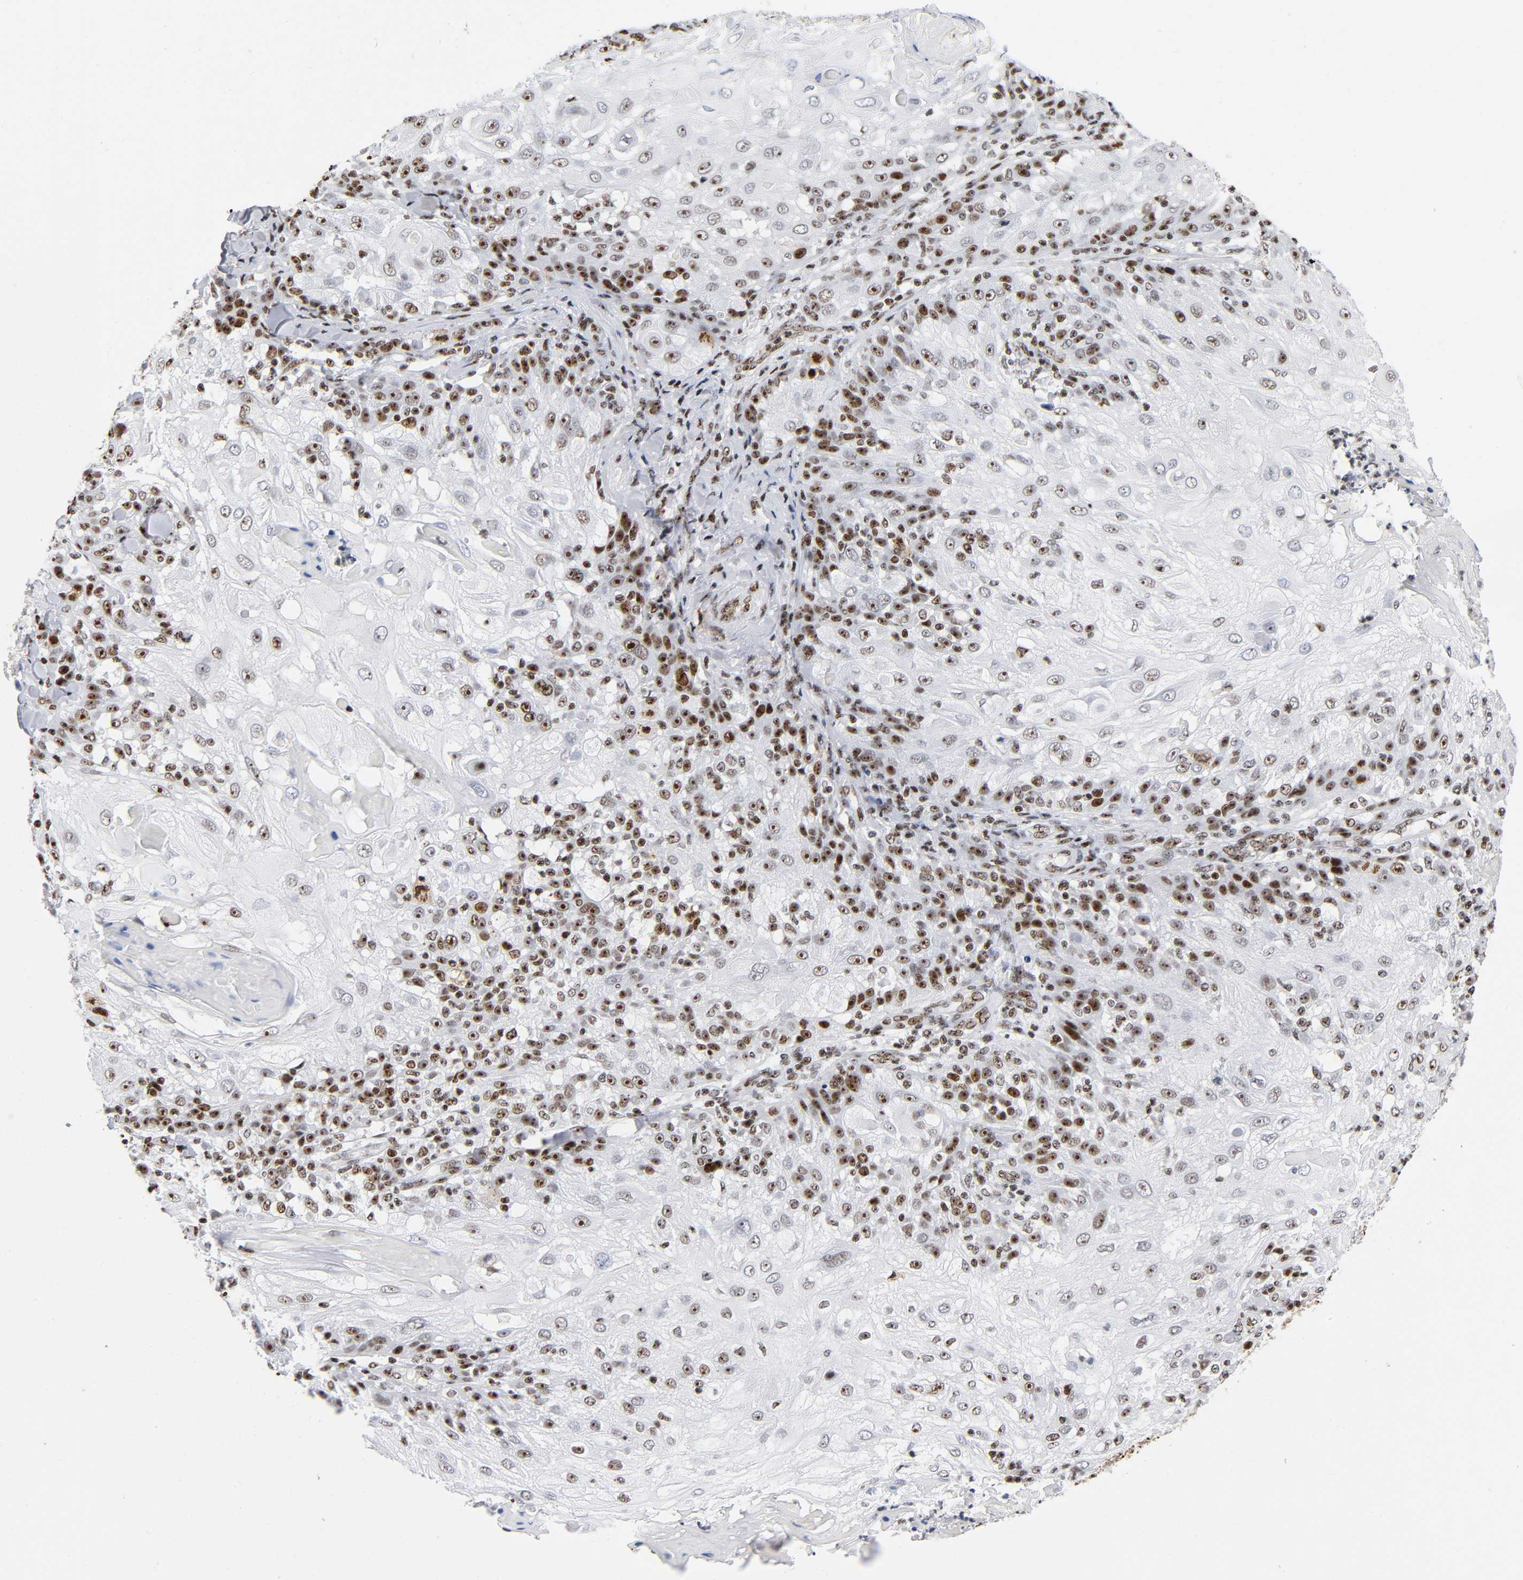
{"staining": {"intensity": "strong", "quantity": "25%-75%", "location": "nuclear"}, "tissue": "skin cancer", "cell_type": "Tumor cells", "image_type": "cancer", "snomed": [{"axis": "morphology", "description": "Normal tissue, NOS"}, {"axis": "morphology", "description": "Squamous cell carcinoma, NOS"}, {"axis": "topography", "description": "Skin"}], "caption": "Human skin cancer (squamous cell carcinoma) stained for a protein (brown) reveals strong nuclear positive expression in about 25%-75% of tumor cells.", "gene": "UBTF", "patient": {"sex": "female", "age": 83}}